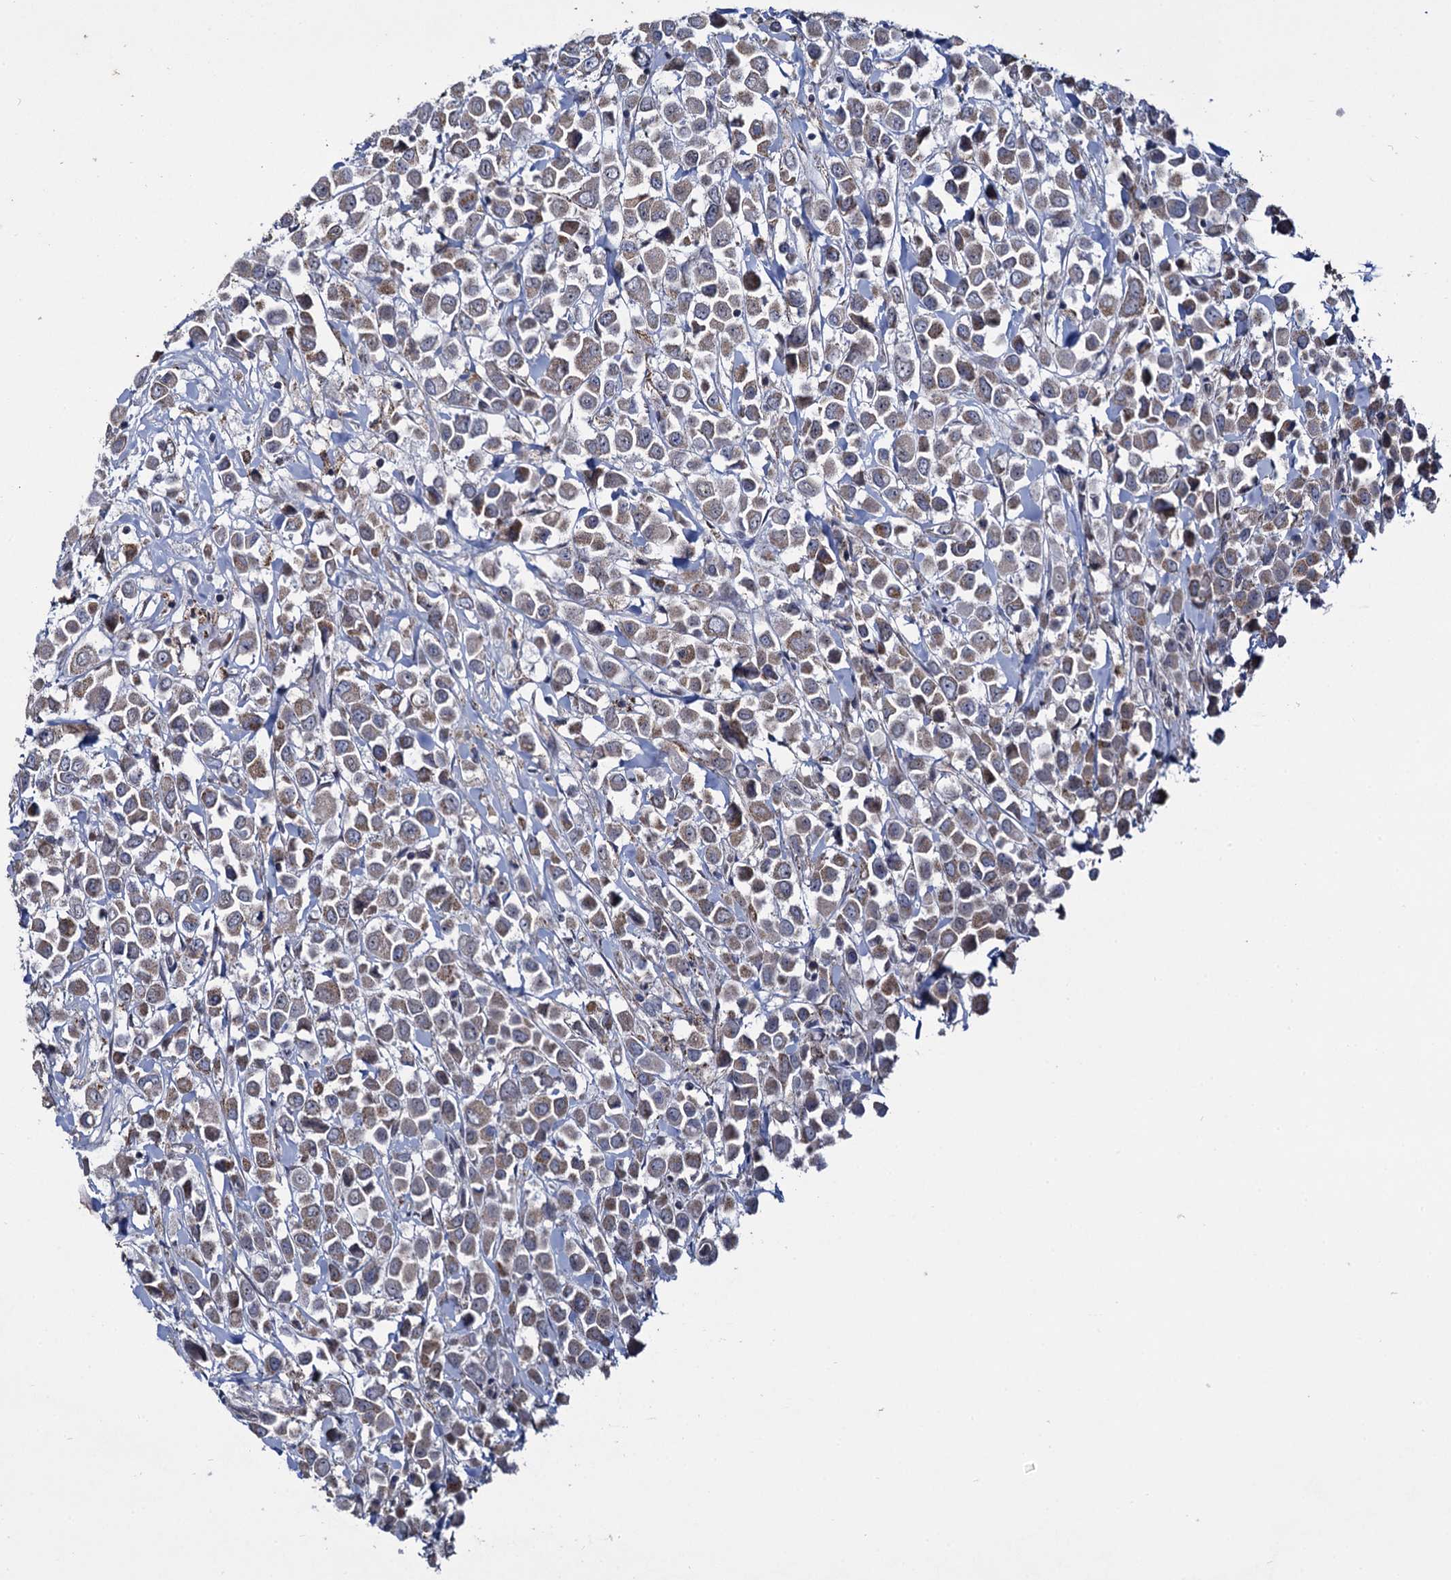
{"staining": {"intensity": "moderate", "quantity": ">75%", "location": "cytoplasmic/membranous"}, "tissue": "breast cancer", "cell_type": "Tumor cells", "image_type": "cancer", "snomed": [{"axis": "morphology", "description": "Duct carcinoma"}, {"axis": "topography", "description": "Breast"}], "caption": "Protein expression analysis of breast intraductal carcinoma displays moderate cytoplasmic/membranous staining in about >75% of tumor cells.", "gene": "RPUSD4", "patient": {"sex": "female", "age": 61}}